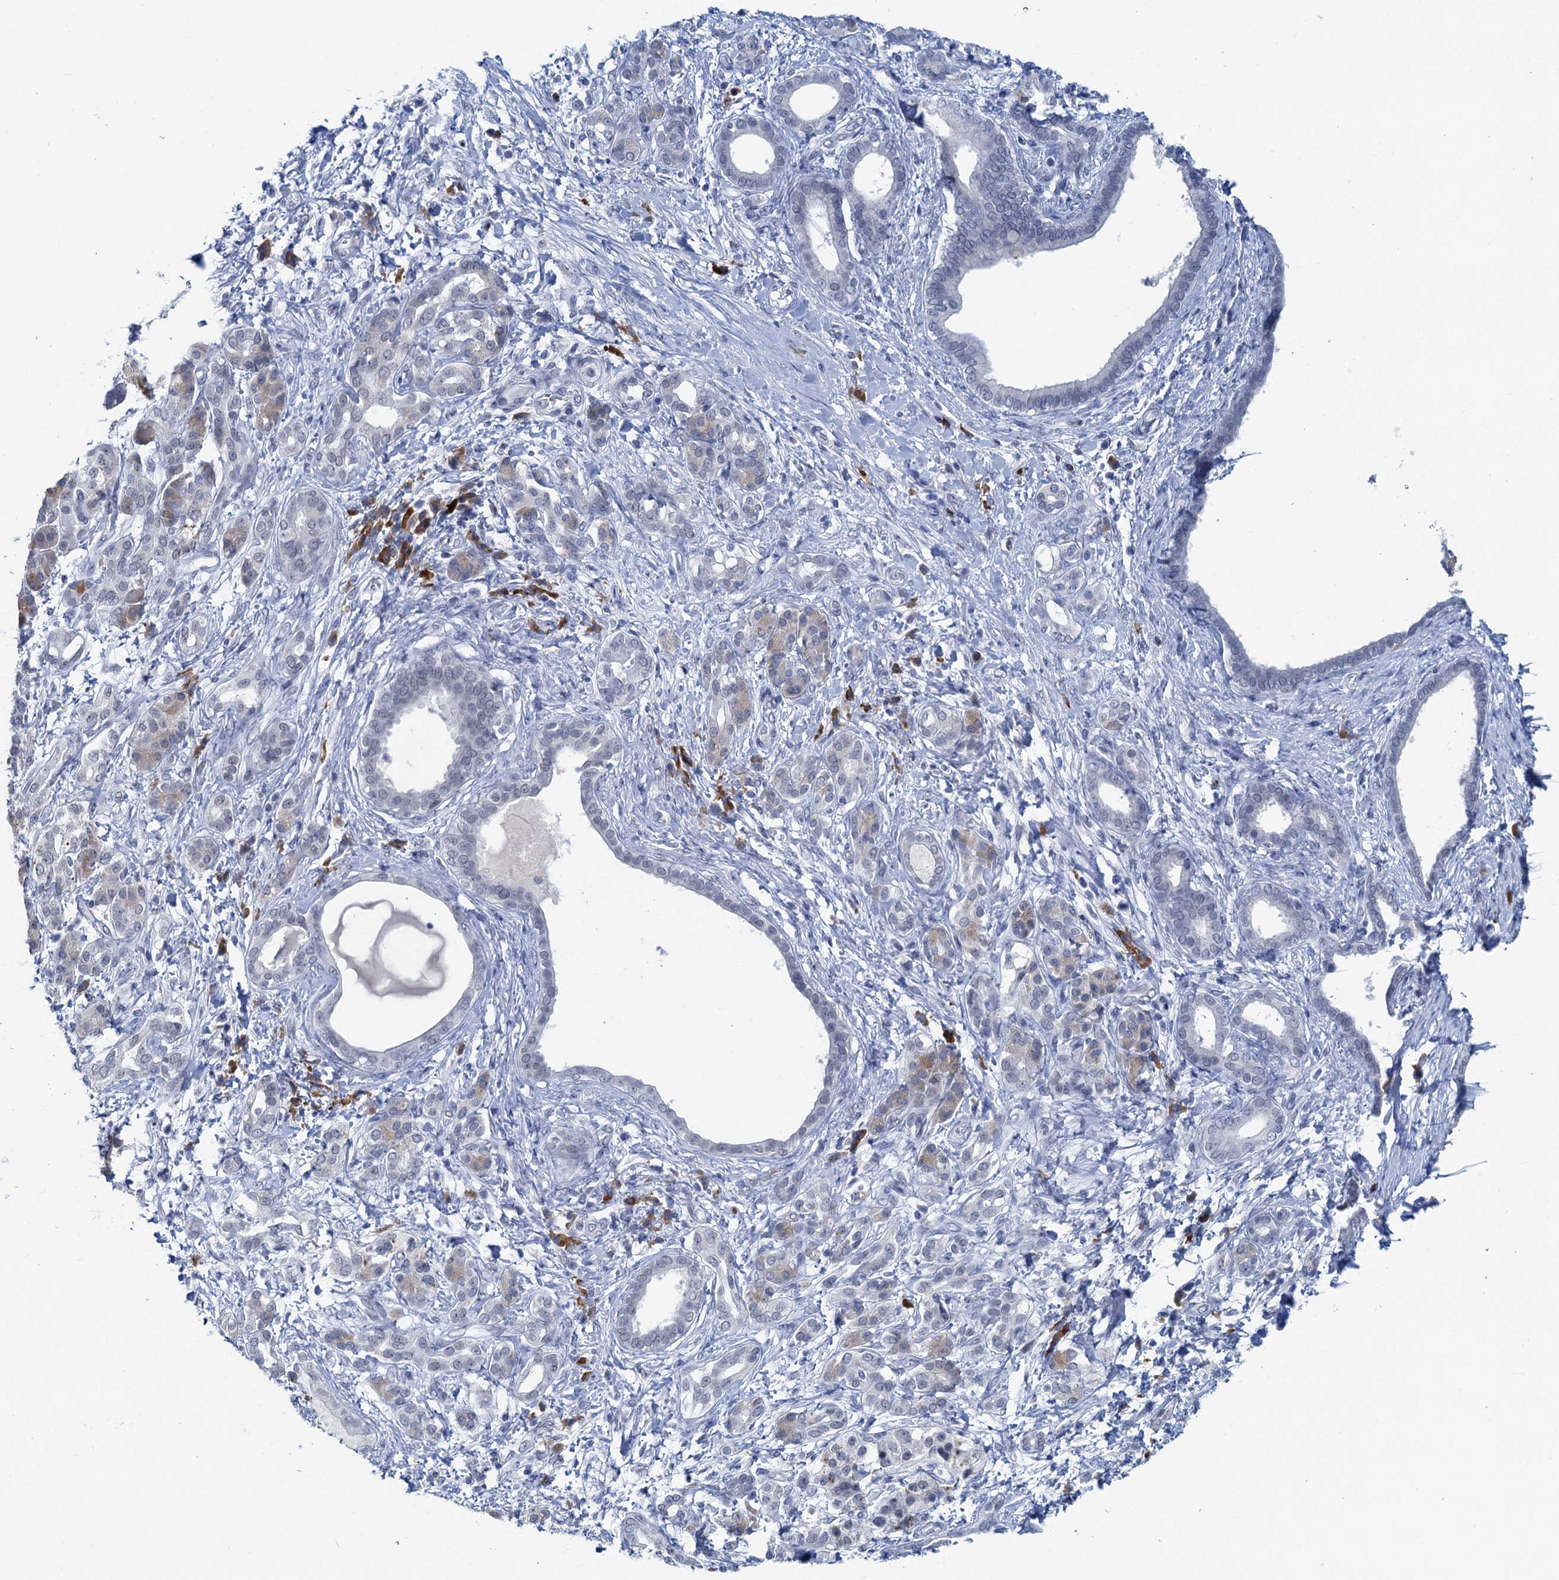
{"staining": {"intensity": "negative", "quantity": "none", "location": "none"}, "tissue": "pancreatic cancer", "cell_type": "Tumor cells", "image_type": "cancer", "snomed": [{"axis": "morphology", "description": "Adenocarcinoma, NOS"}, {"axis": "topography", "description": "Pancreas"}], "caption": "Immunohistochemistry (IHC) of human pancreatic cancer (adenocarcinoma) shows no positivity in tumor cells.", "gene": "HAPSTR1", "patient": {"sex": "female", "age": 55}}